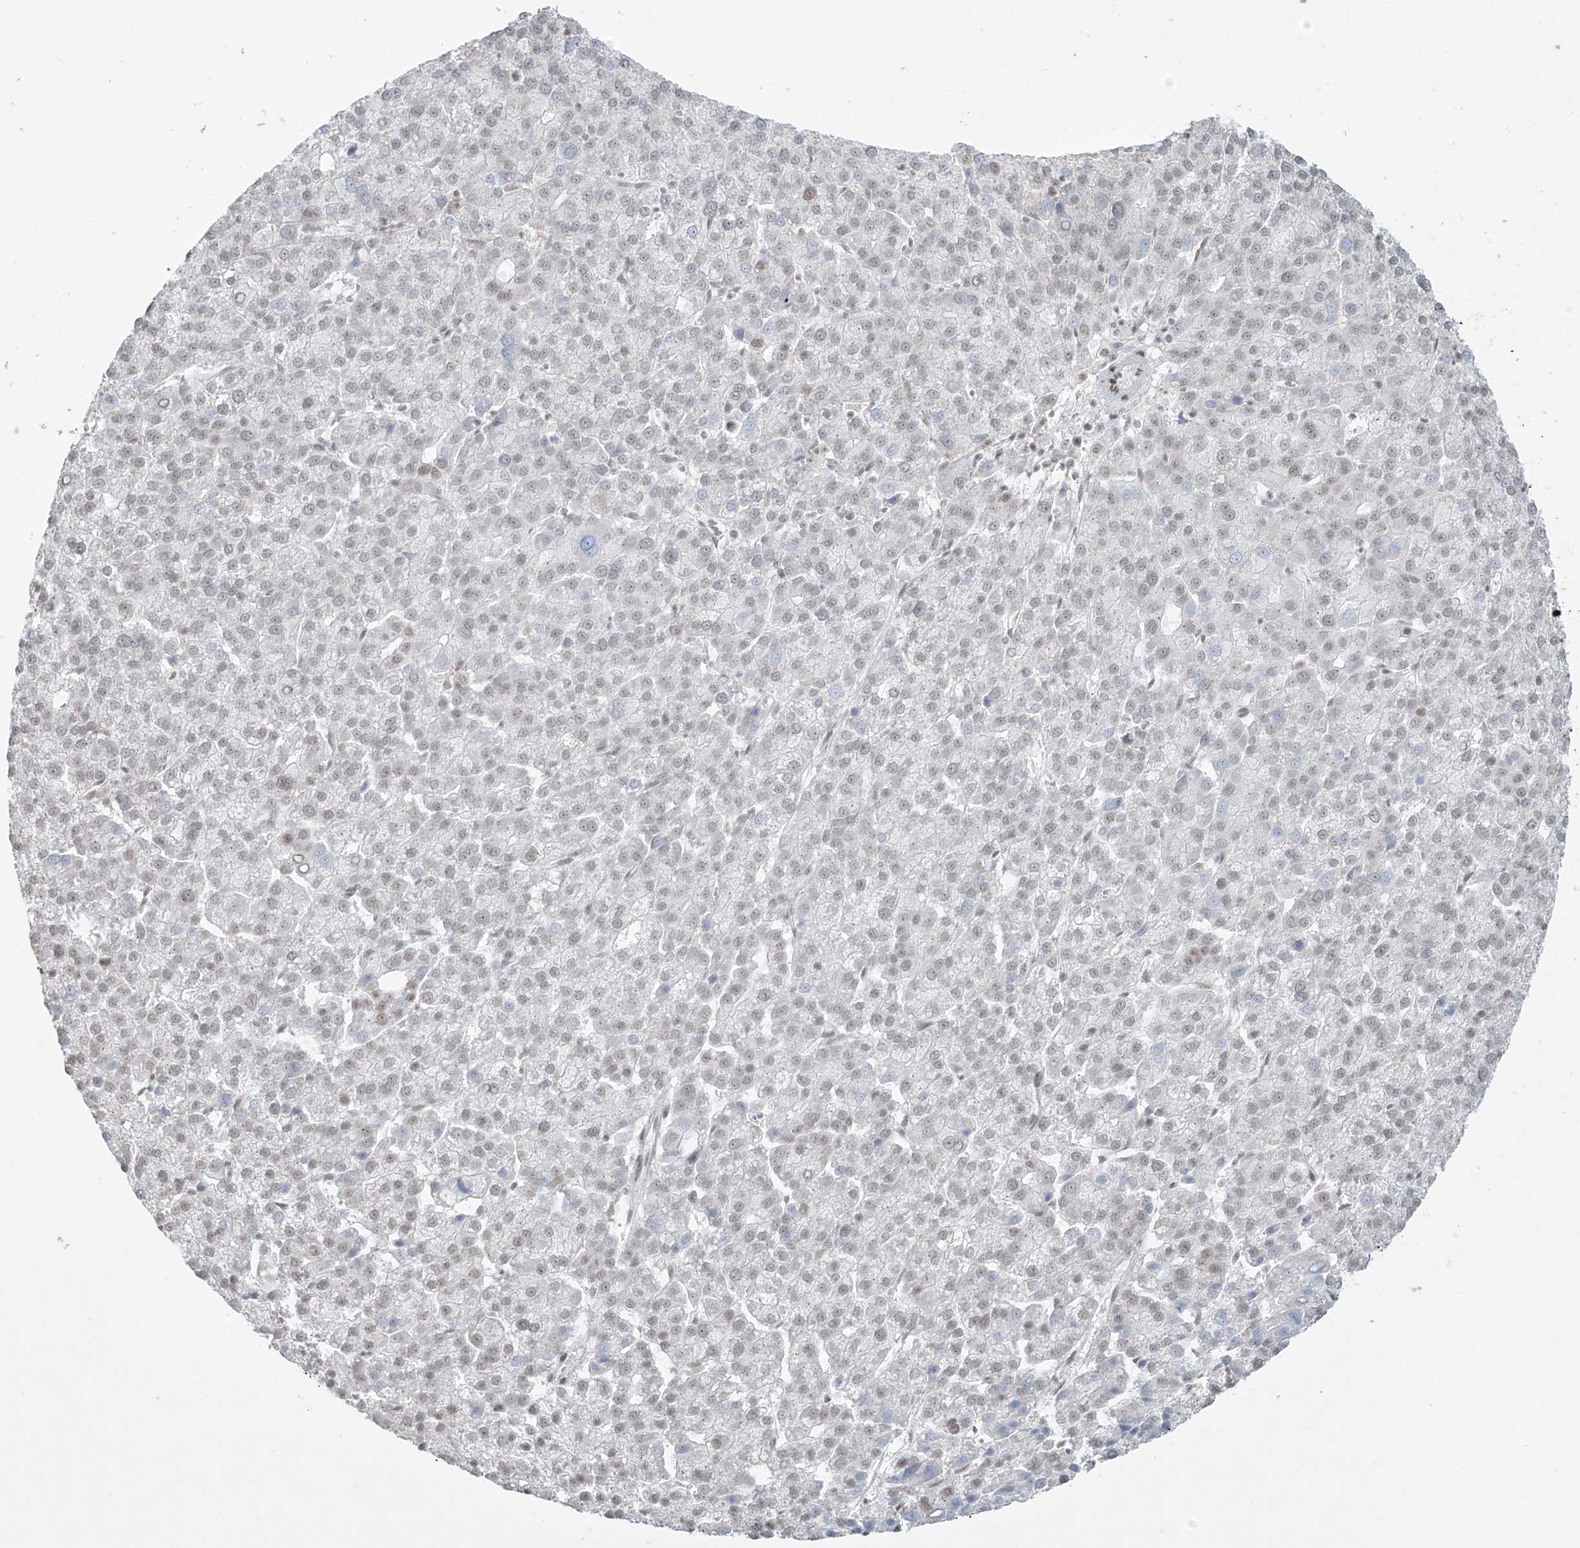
{"staining": {"intensity": "weak", "quantity": "<25%", "location": "nuclear"}, "tissue": "liver cancer", "cell_type": "Tumor cells", "image_type": "cancer", "snomed": [{"axis": "morphology", "description": "Carcinoma, Hepatocellular, NOS"}, {"axis": "topography", "description": "Liver"}], "caption": "Immunohistochemical staining of liver cancer (hepatocellular carcinoma) exhibits no significant staining in tumor cells.", "gene": "MS4A6A", "patient": {"sex": "female", "age": 58}}